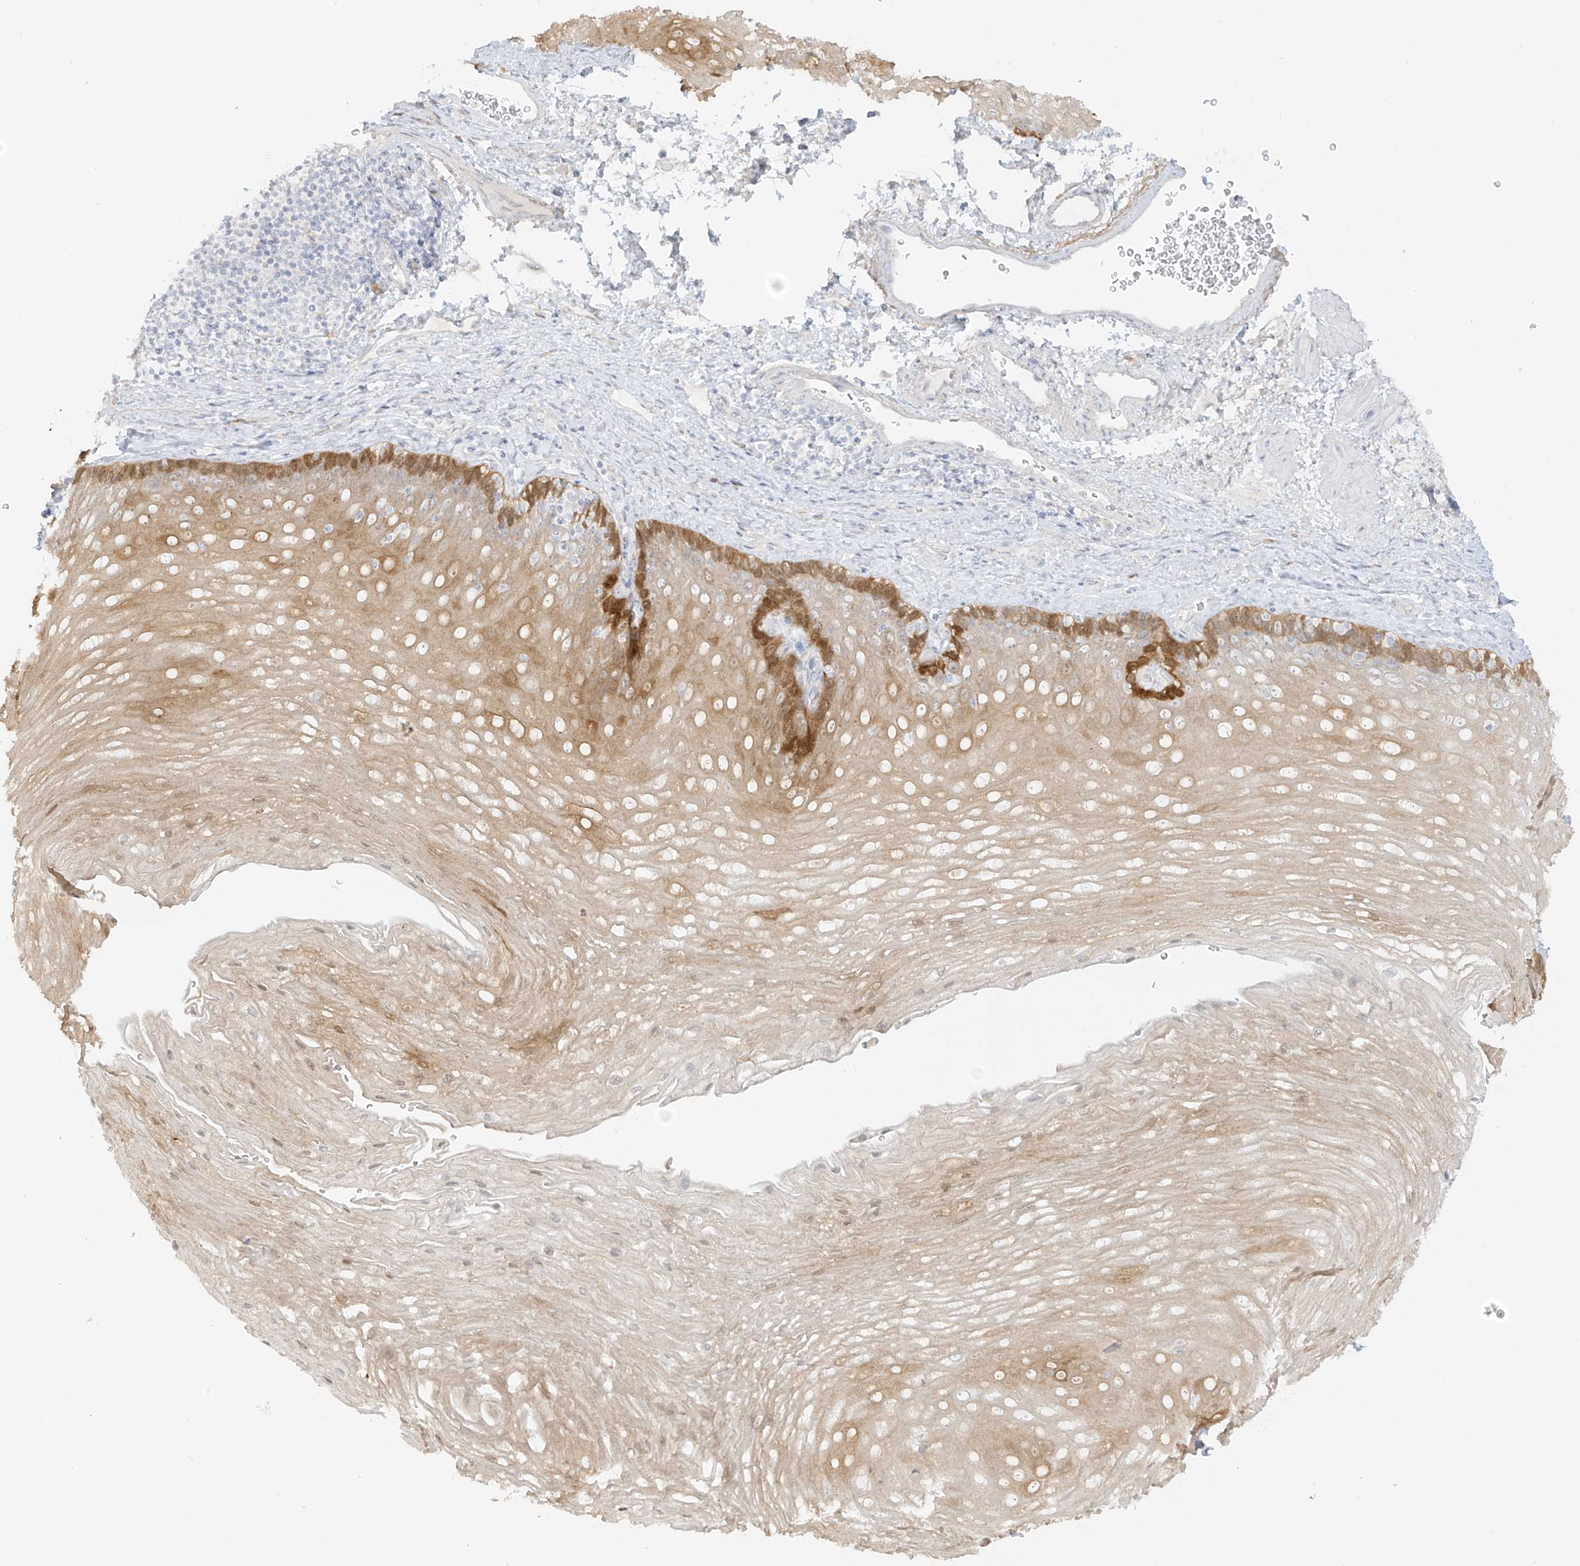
{"staining": {"intensity": "strong", "quantity": "<25%", "location": "cytoplasmic/membranous"}, "tissue": "esophagus", "cell_type": "Squamous epithelial cells", "image_type": "normal", "snomed": [{"axis": "morphology", "description": "Normal tissue, NOS"}, {"axis": "topography", "description": "Esophagus"}], "caption": "High-magnification brightfield microscopy of normal esophagus stained with DAB (brown) and counterstained with hematoxylin (blue). squamous epithelial cells exhibit strong cytoplasmic/membranous positivity is identified in about<25% of cells.", "gene": "DCDC2", "patient": {"sex": "female", "age": 66}}